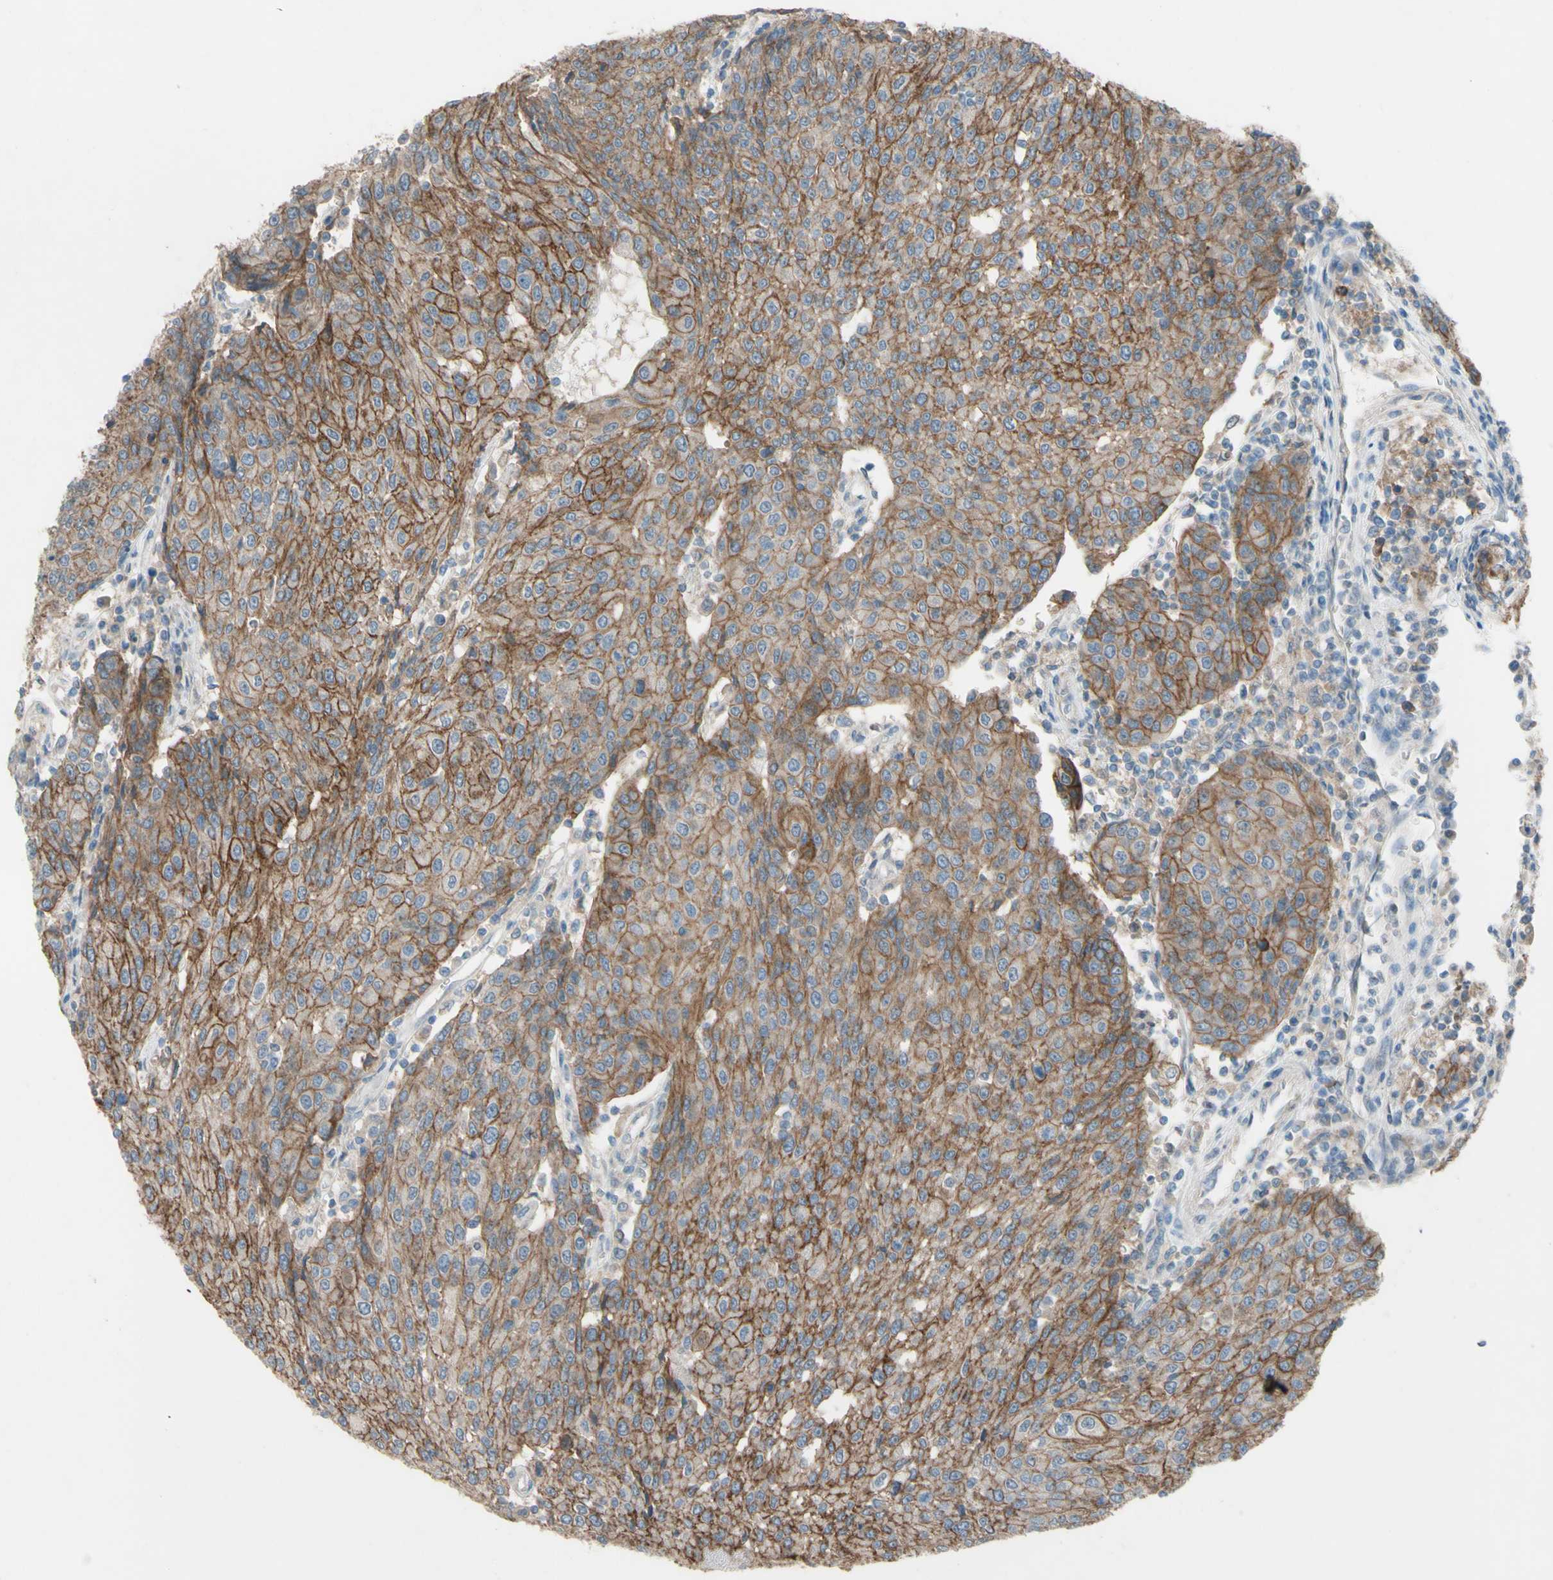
{"staining": {"intensity": "moderate", "quantity": ">75%", "location": "cytoplasmic/membranous"}, "tissue": "urothelial cancer", "cell_type": "Tumor cells", "image_type": "cancer", "snomed": [{"axis": "morphology", "description": "Urothelial carcinoma, High grade"}, {"axis": "topography", "description": "Urinary bladder"}], "caption": "This image reveals urothelial cancer stained with immunohistochemistry (IHC) to label a protein in brown. The cytoplasmic/membranous of tumor cells show moderate positivity for the protein. Nuclei are counter-stained blue.", "gene": "CDCP1", "patient": {"sex": "female", "age": 85}}